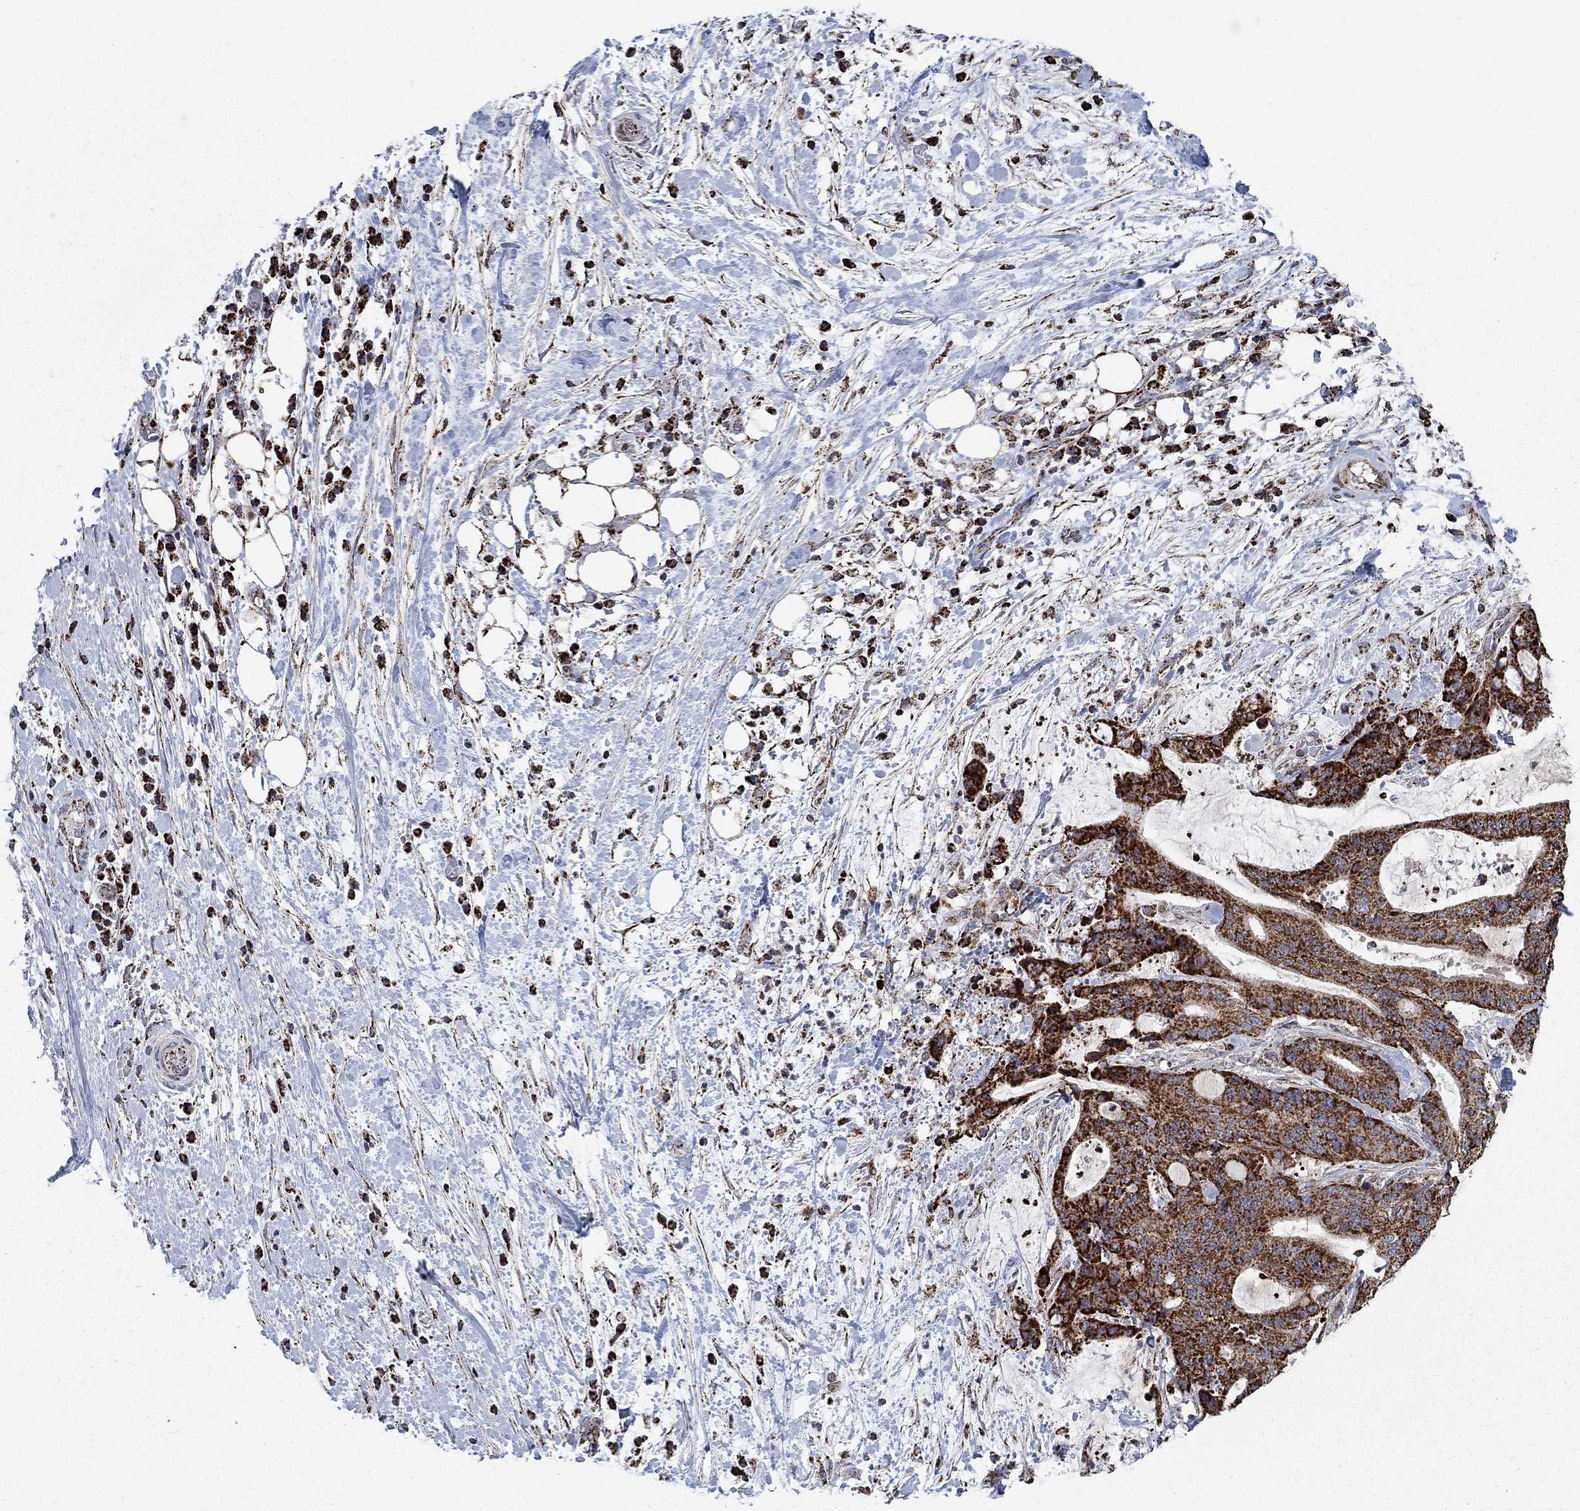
{"staining": {"intensity": "strong", "quantity": ">75%", "location": "cytoplasmic/membranous"}, "tissue": "liver cancer", "cell_type": "Tumor cells", "image_type": "cancer", "snomed": [{"axis": "morphology", "description": "Cholangiocarcinoma"}, {"axis": "topography", "description": "Liver"}], "caption": "This micrograph displays immunohistochemistry staining of cholangiocarcinoma (liver), with high strong cytoplasmic/membranous expression in approximately >75% of tumor cells.", "gene": "MOAP1", "patient": {"sex": "female", "age": 73}}